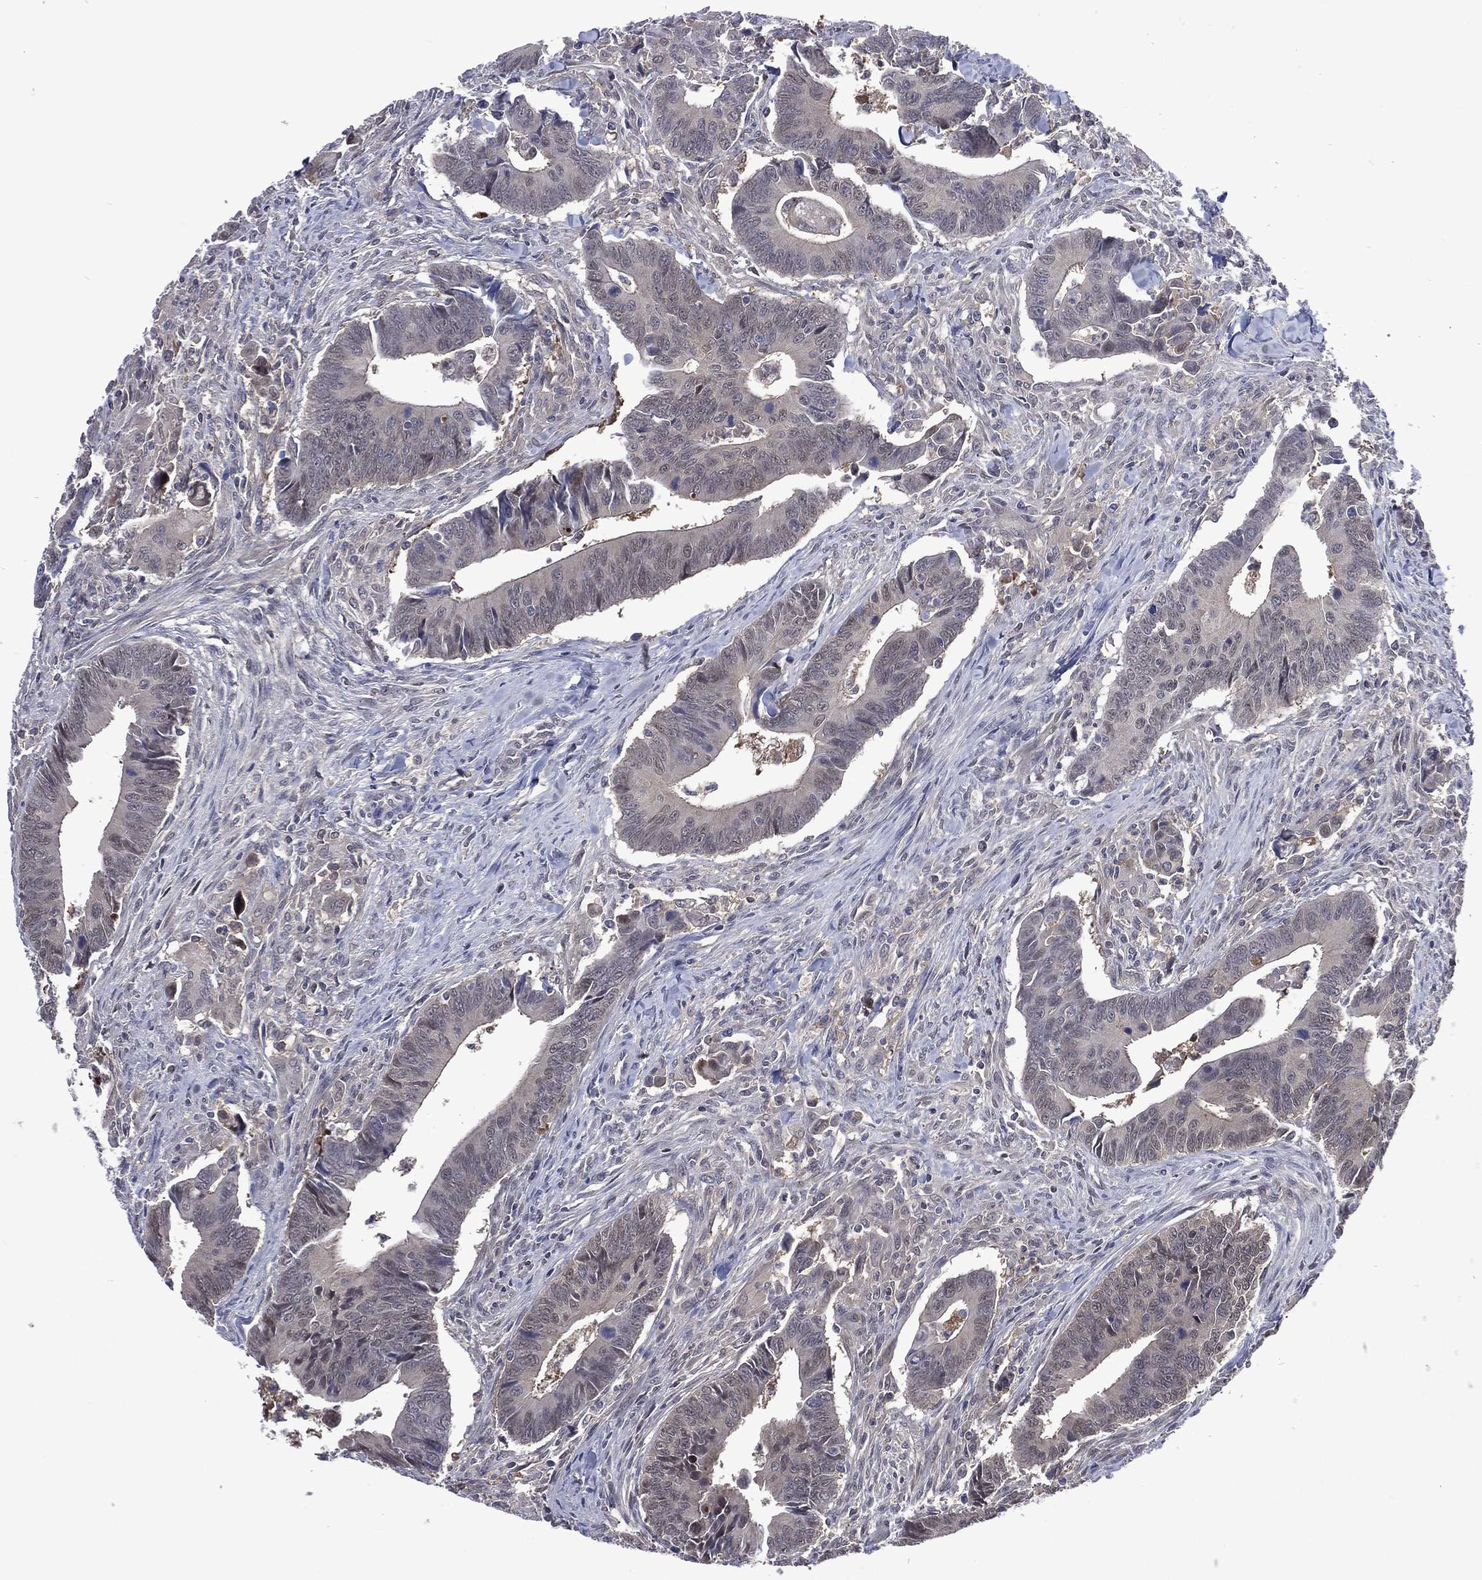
{"staining": {"intensity": "negative", "quantity": "none", "location": "none"}, "tissue": "colorectal cancer", "cell_type": "Tumor cells", "image_type": "cancer", "snomed": [{"axis": "morphology", "description": "Adenocarcinoma, NOS"}, {"axis": "topography", "description": "Rectum"}], "caption": "Micrograph shows no significant protein expression in tumor cells of colorectal adenocarcinoma. Nuclei are stained in blue.", "gene": "MTAP", "patient": {"sex": "male", "age": 67}}